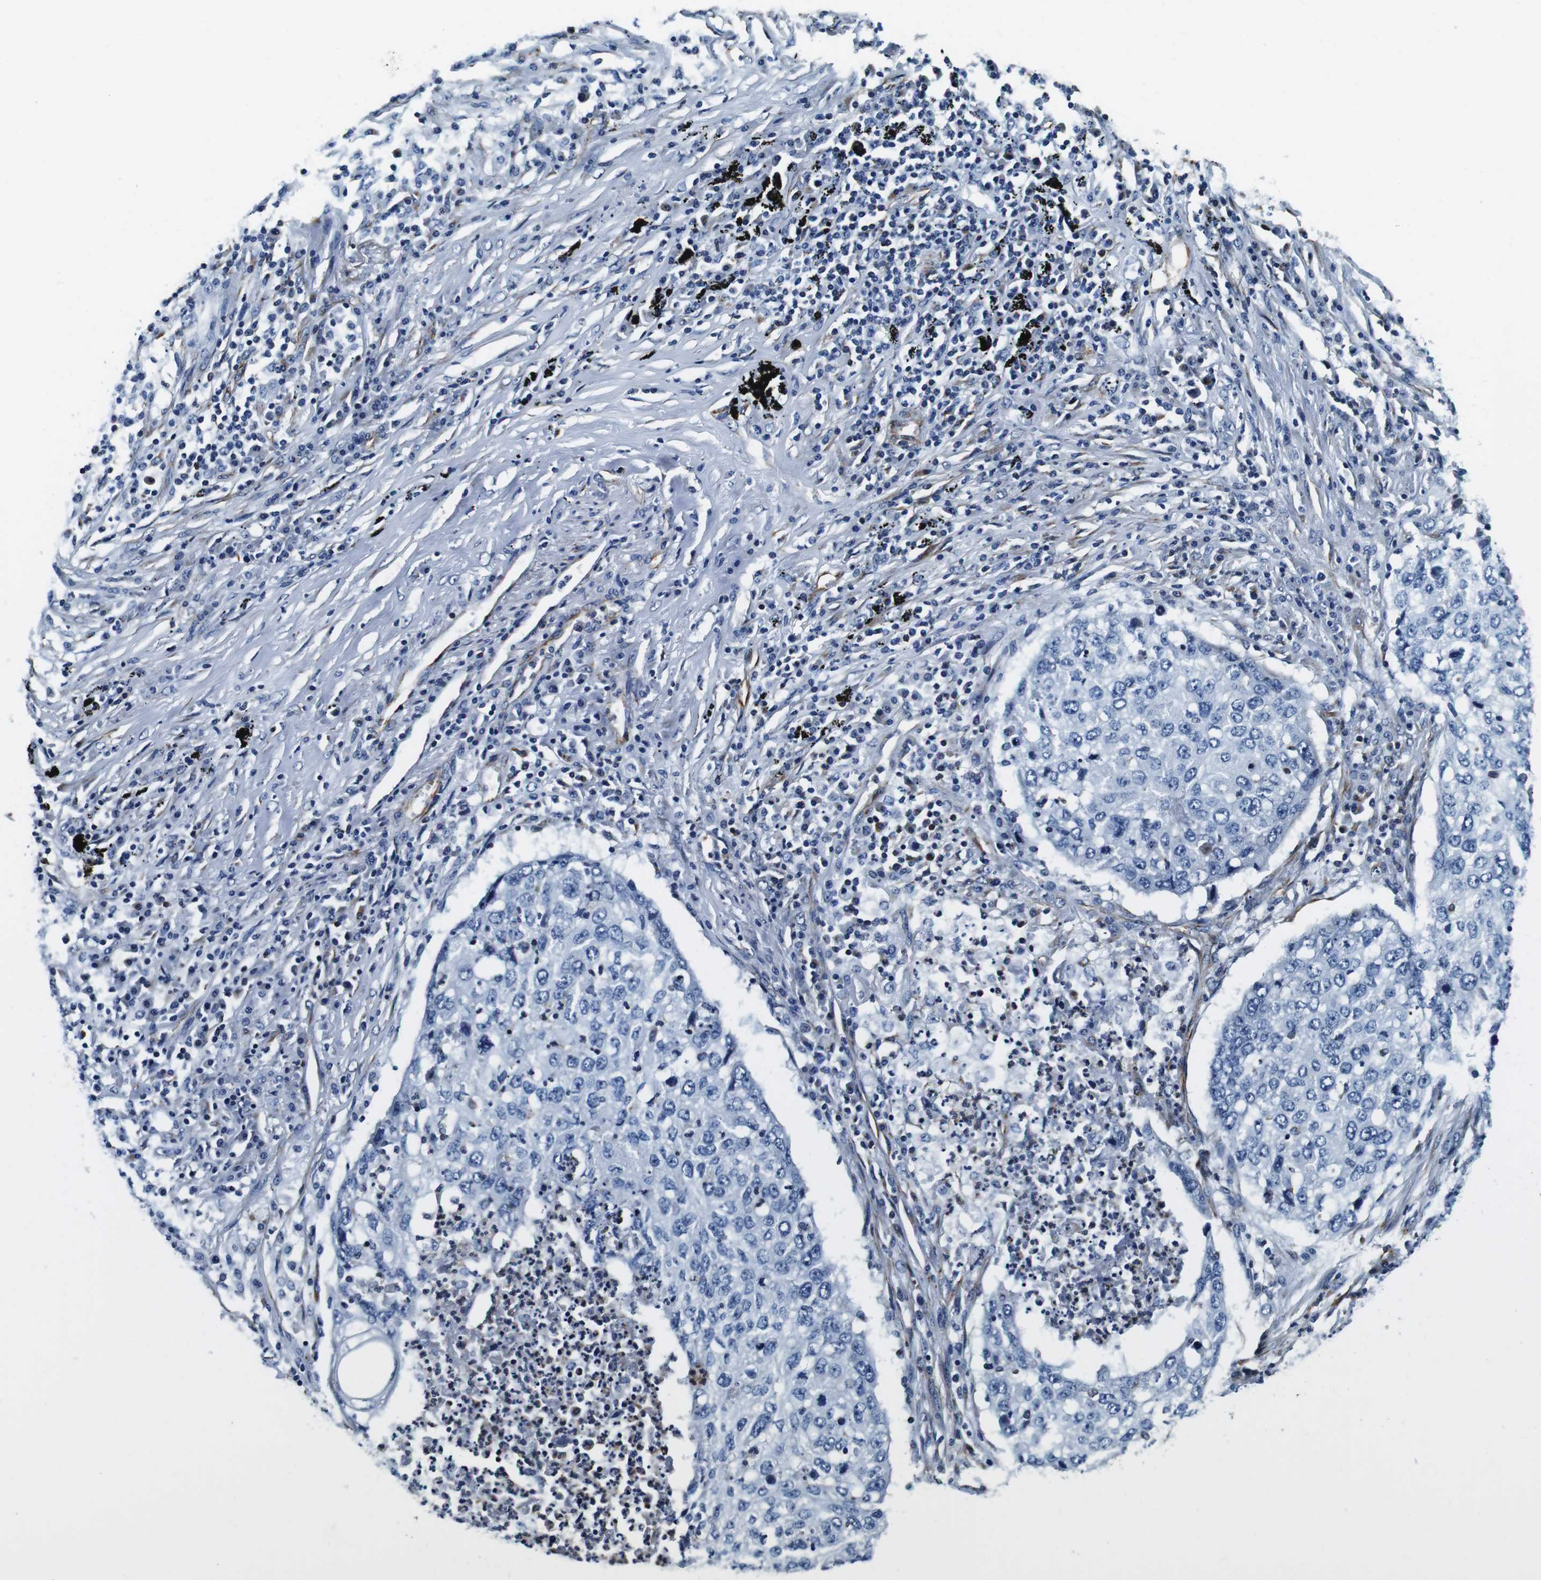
{"staining": {"intensity": "negative", "quantity": "none", "location": "none"}, "tissue": "lung cancer", "cell_type": "Tumor cells", "image_type": "cancer", "snomed": [{"axis": "morphology", "description": "Squamous cell carcinoma, NOS"}, {"axis": "topography", "description": "Lung"}], "caption": "Immunohistochemical staining of lung cancer (squamous cell carcinoma) exhibits no significant staining in tumor cells.", "gene": "GJE1", "patient": {"sex": "female", "age": 63}}